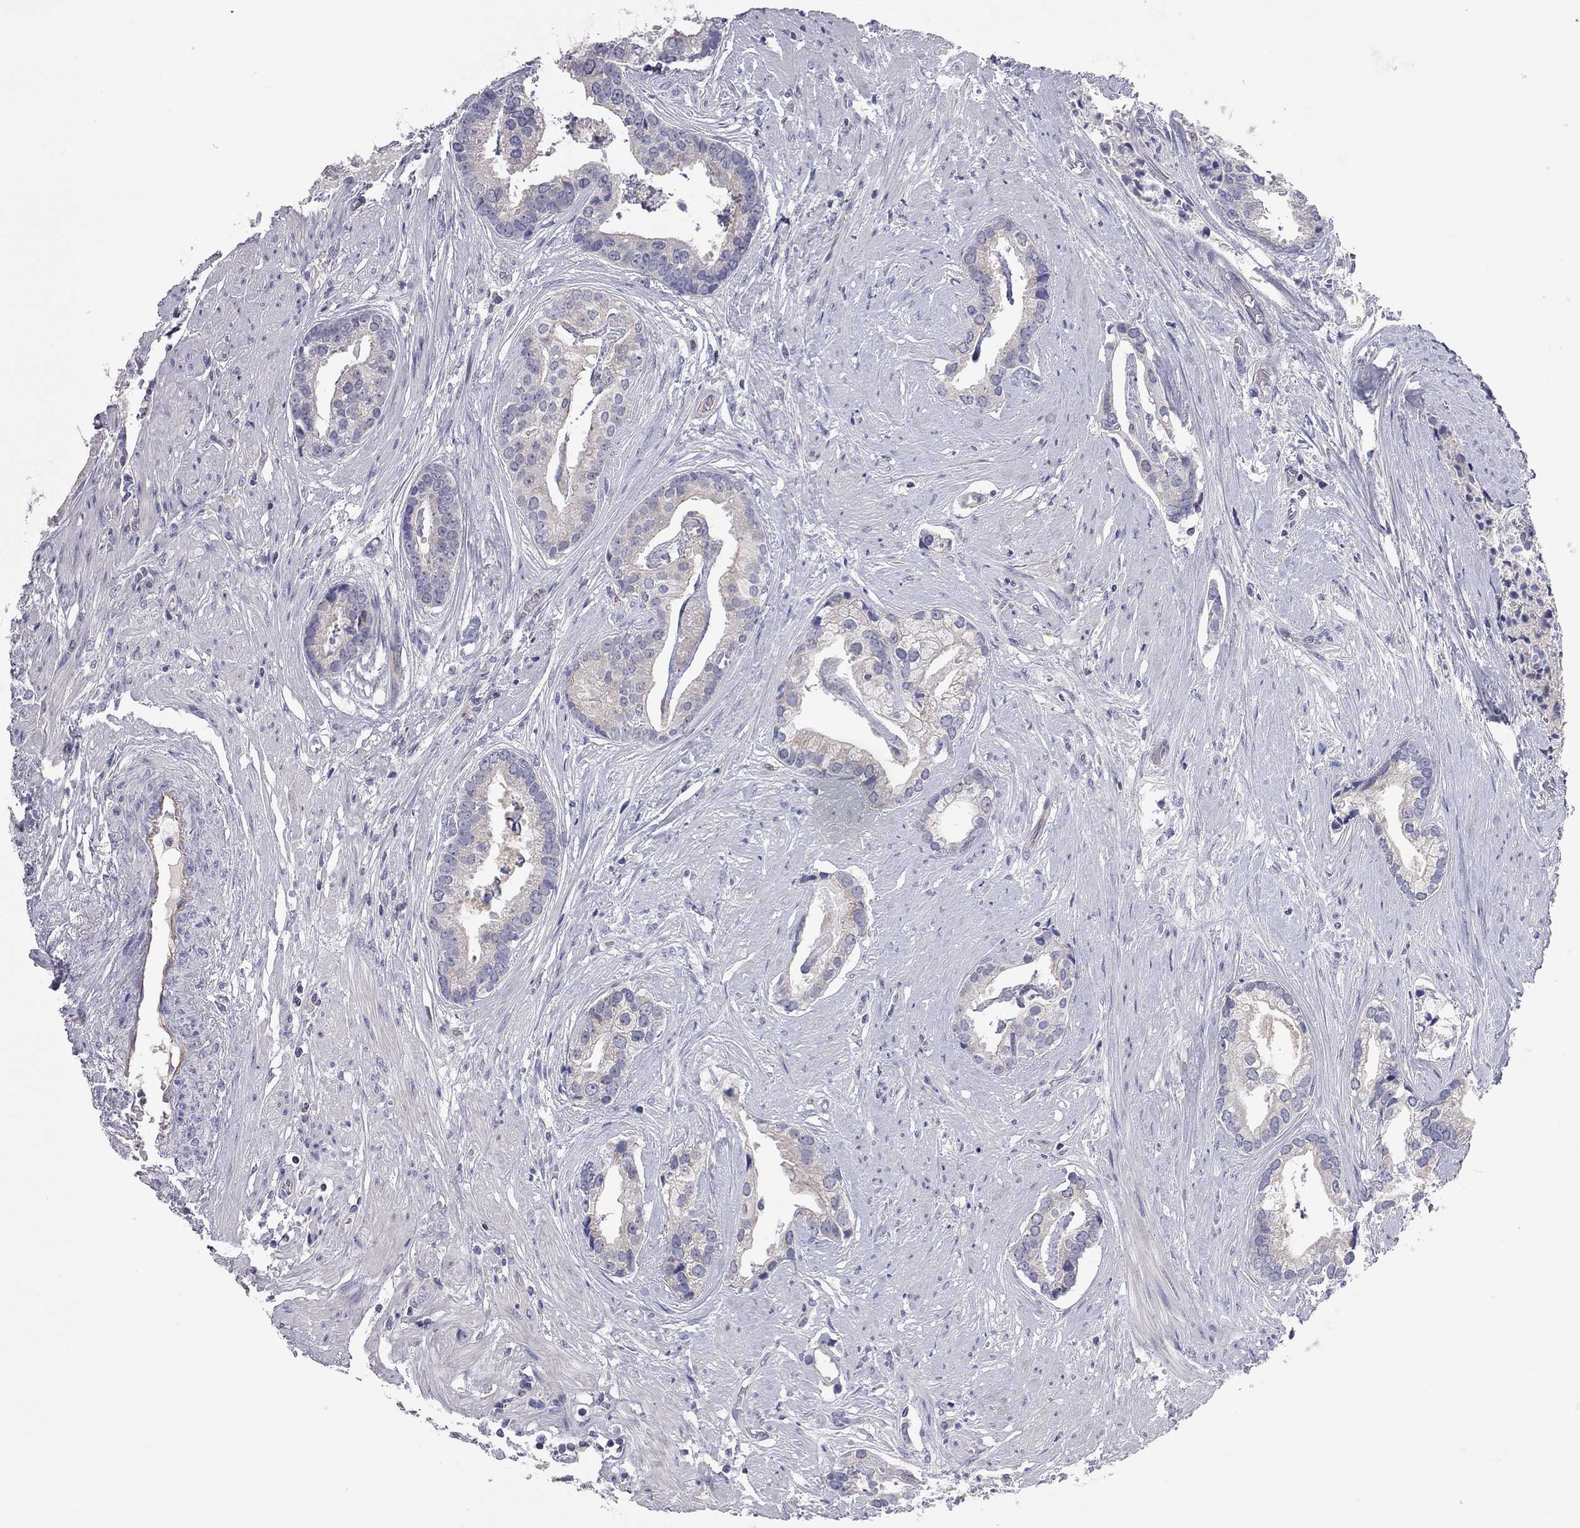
{"staining": {"intensity": "negative", "quantity": "none", "location": "none"}, "tissue": "prostate cancer", "cell_type": "Tumor cells", "image_type": "cancer", "snomed": [{"axis": "morphology", "description": "Adenocarcinoma, NOS"}, {"axis": "topography", "description": "Prostate and seminal vesicle, NOS"}, {"axis": "topography", "description": "Prostate"}], "caption": "Immunohistochemical staining of prostate adenocarcinoma demonstrates no significant staining in tumor cells. The staining was performed using DAB to visualize the protein expression in brown, while the nuclei were stained in blue with hematoxylin (Magnification: 20x).", "gene": "KCNB1", "patient": {"sex": "male", "age": 44}}